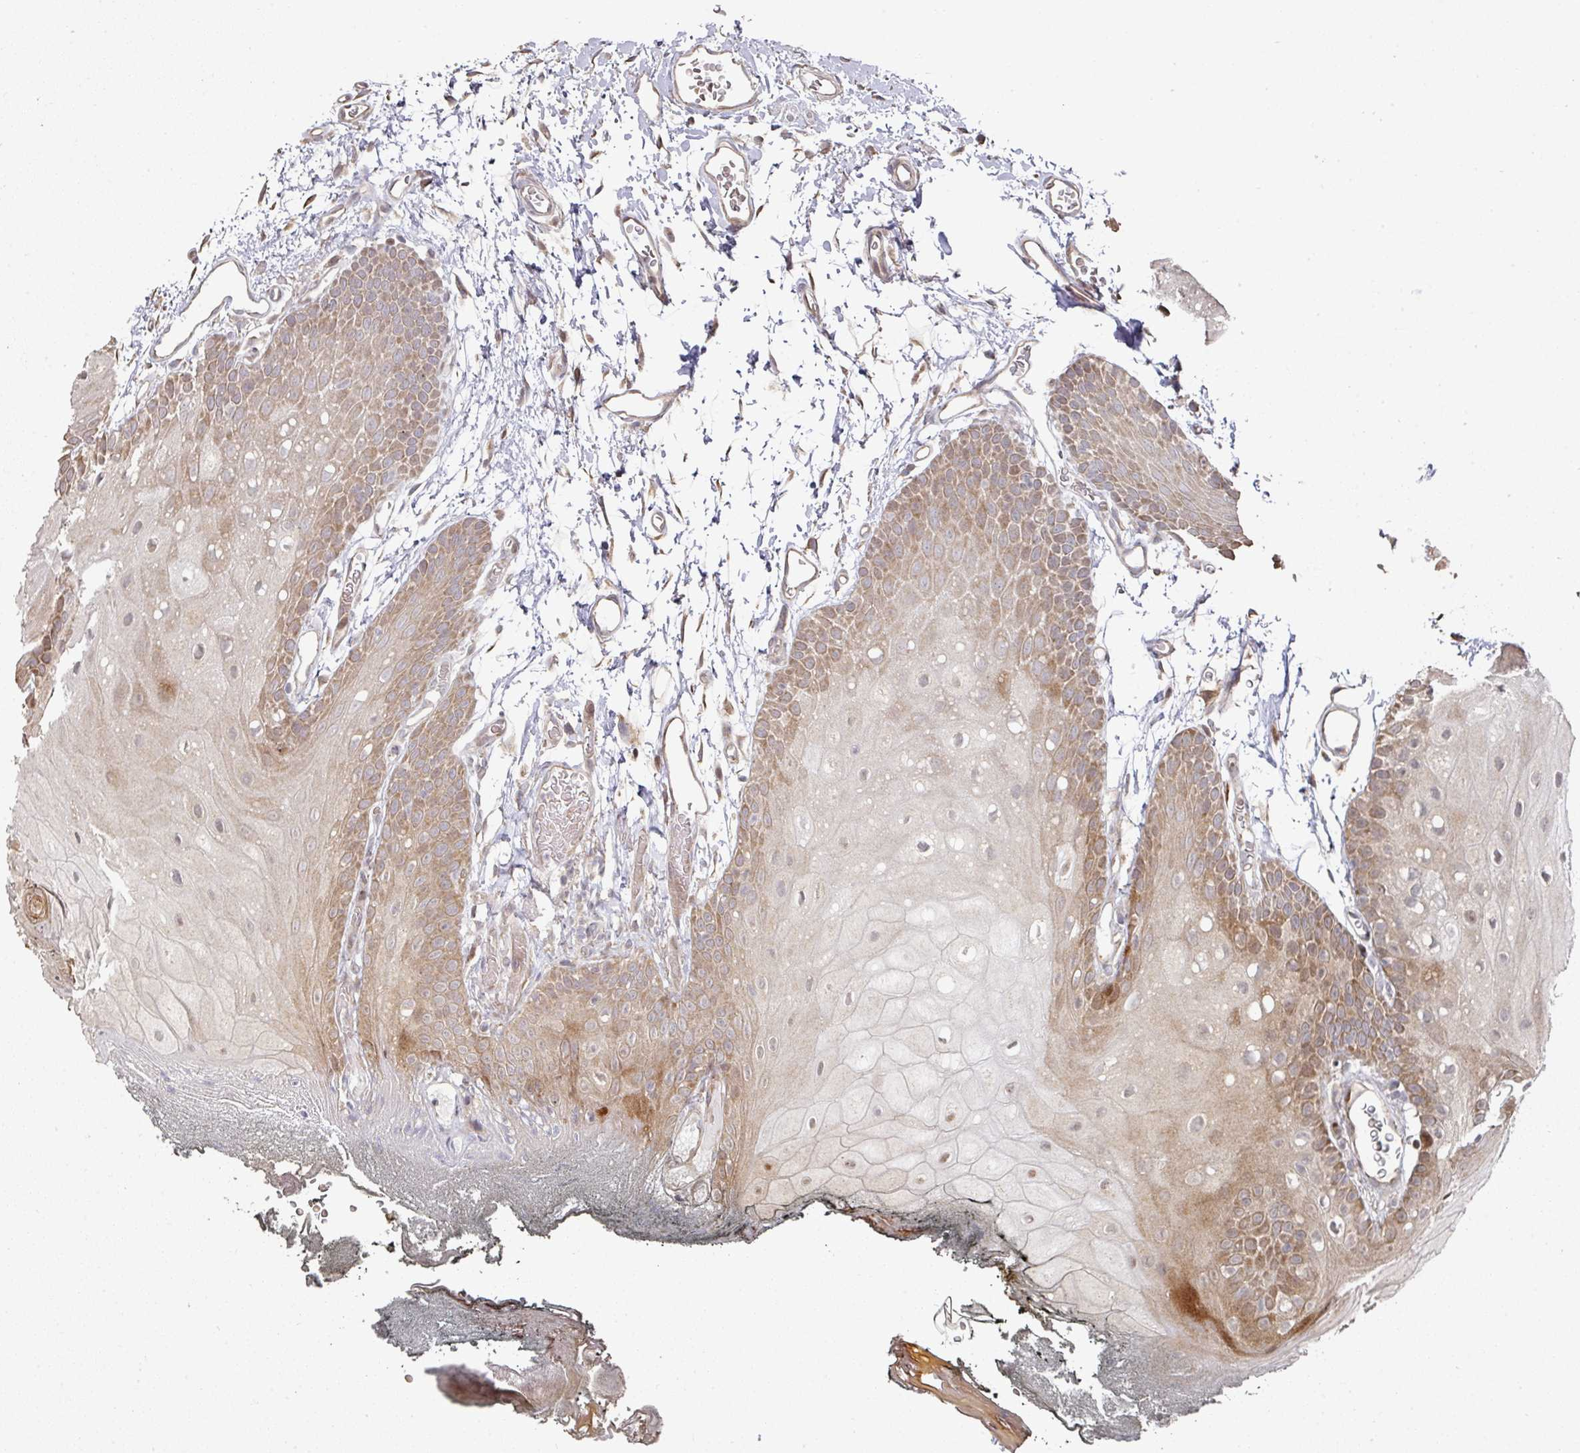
{"staining": {"intensity": "moderate", "quantity": ">75%", "location": "cytoplasmic/membranous"}, "tissue": "oral mucosa", "cell_type": "Squamous epithelial cells", "image_type": "normal", "snomed": [{"axis": "morphology", "description": "Normal tissue, NOS"}, {"axis": "morphology", "description": "Squamous cell carcinoma, NOS"}, {"axis": "topography", "description": "Oral tissue"}, {"axis": "topography", "description": "Head-Neck"}], "caption": "Immunohistochemistry (DAB (3,3'-diaminobenzidine)) staining of normal oral mucosa displays moderate cytoplasmic/membranous protein positivity in about >75% of squamous epithelial cells. The protein of interest is shown in brown color, while the nuclei are stained blue.", "gene": "CA7", "patient": {"sex": "female", "age": 81}}